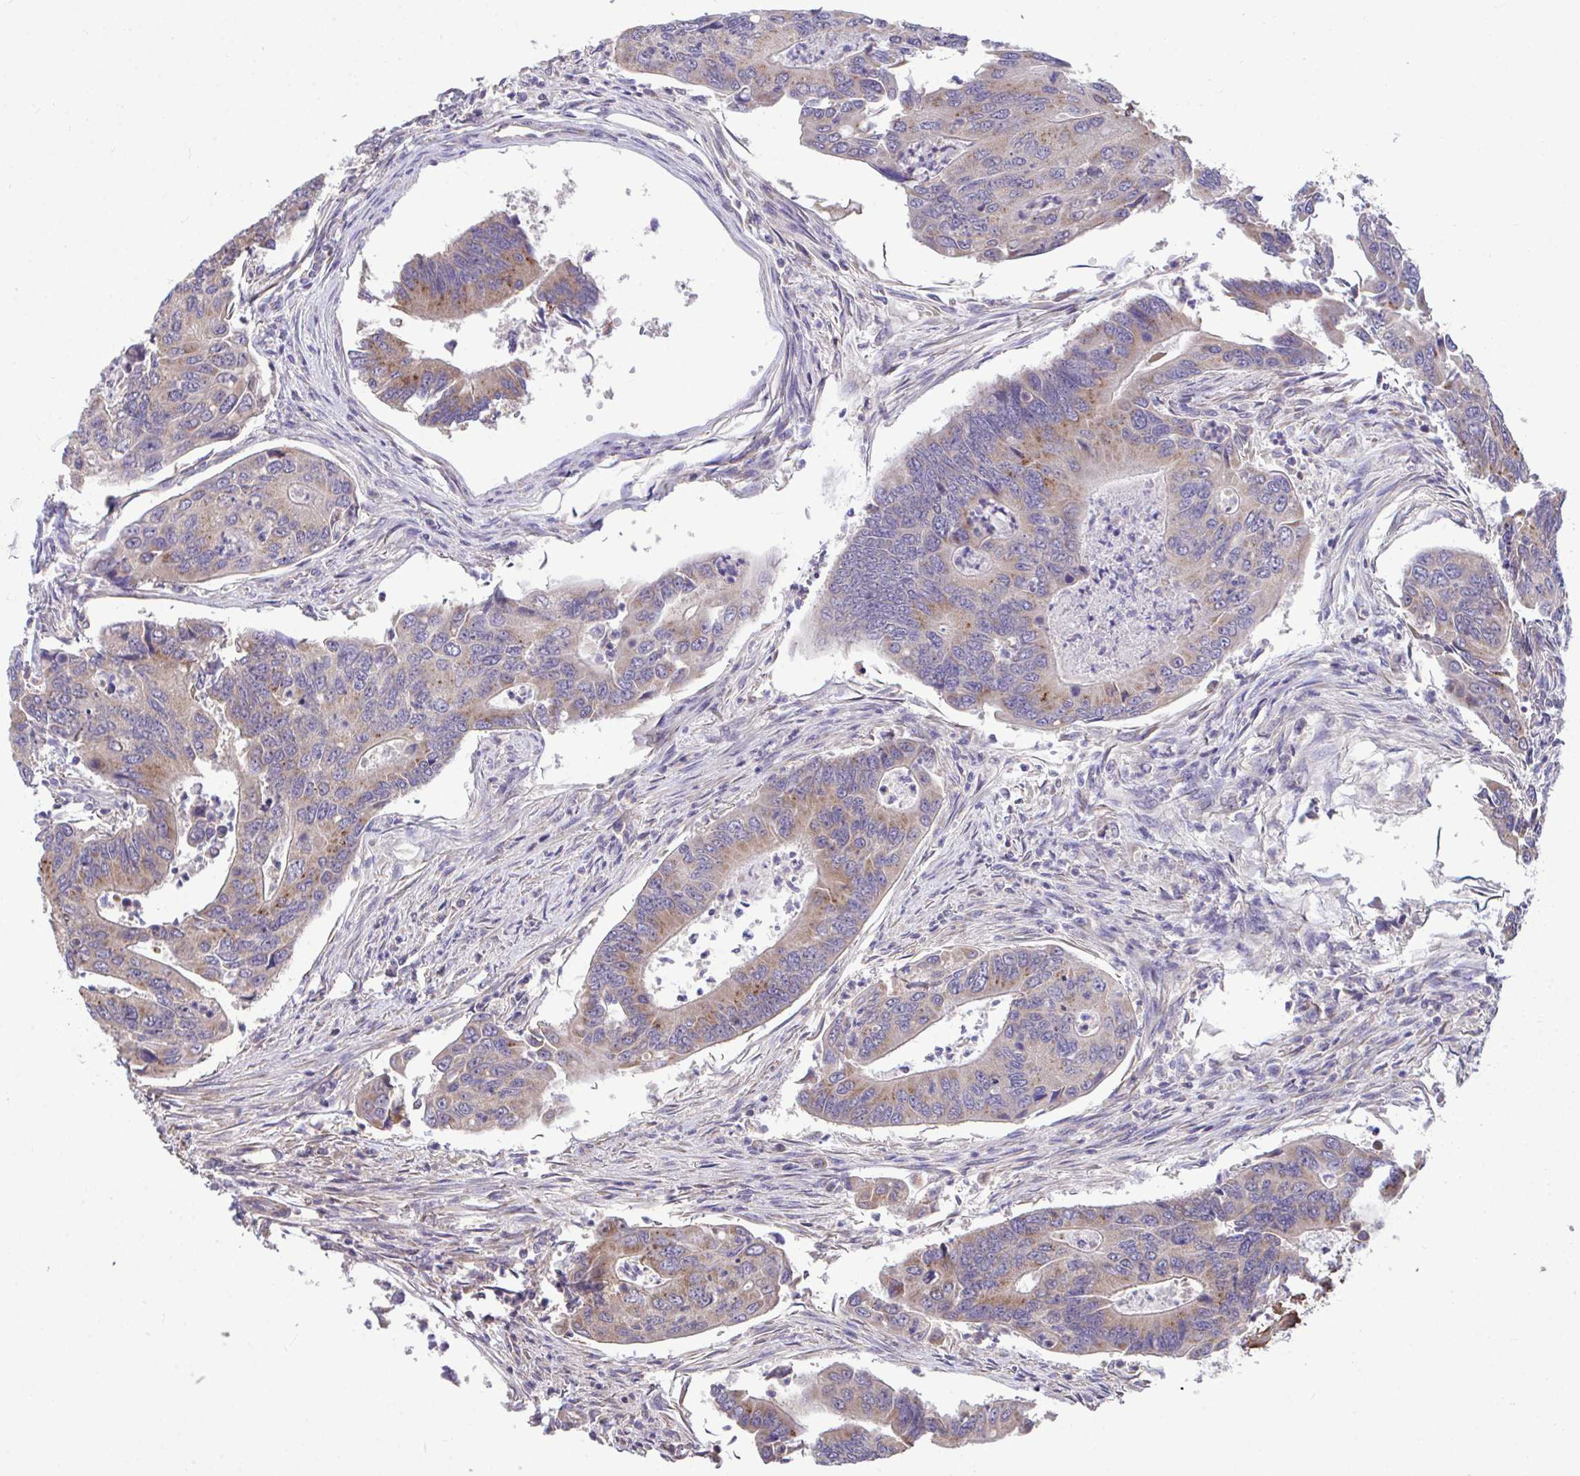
{"staining": {"intensity": "moderate", "quantity": "25%-75%", "location": "cytoplasmic/membranous"}, "tissue": "colorectal cancer", "cell_type": "Tumor cells", "image_type": "cancer", "snomed": [{"axis": "morphology", "description": "Adenocarcinoma, NOS"}, {"axis": "topography", "description": "Colon"}], "caption": "This image shows colorectal cancer (adenocarcinoma) stained with immunohistochemistry (IHC) to label a protein in brown. The cytoplasmic/membranous of tumor cells show moderate positivity for the protein. Nuclei are counter-stained blue.", "gene": "SARS2", "patient": {"sex": "female", "age": 67}}